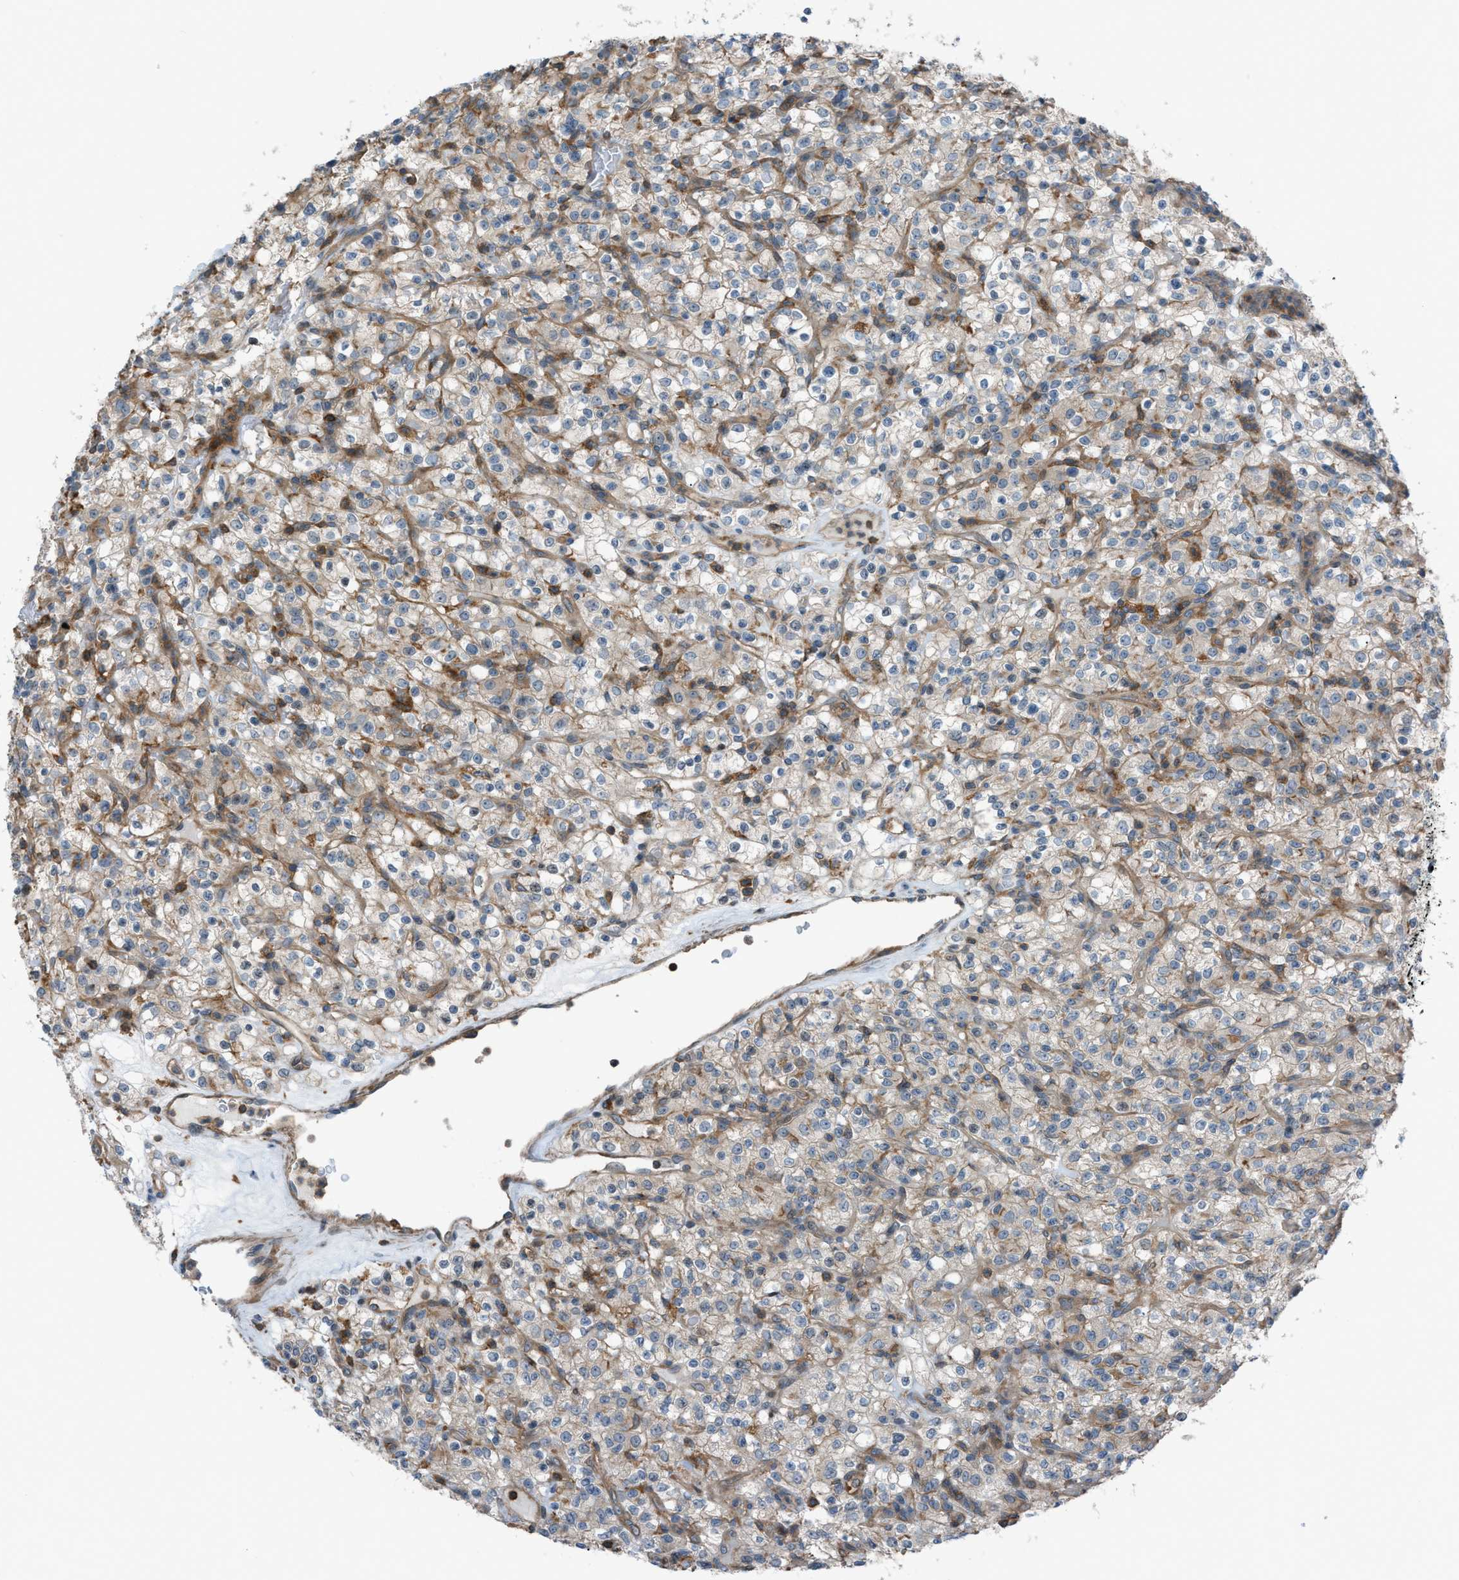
{"staining": {"intensity": "weak", "quantity": ">75%", "location": "cytoplasmic/membranous"}, "tissue": "renal cancer", "cell_type": "Tumor cells", "image_type": "cancer", "snomed": [{"axis": "morphology", "description": "Normal tissue, NOS"}, {"axis": "morphology", "description": "Adenocarcinoma, NOS"}, {"axis": "topography", "description": "Kidney"}], "caption": "Immunohistochemical staining of human adenocarcinoma (renal) reveals low levels of weak cytoplasmic/membranous protein positivity in approximately >75% of tumor cells.", "gene": "DYRK1A", "patient": {"sex": "female", "age": 72}}